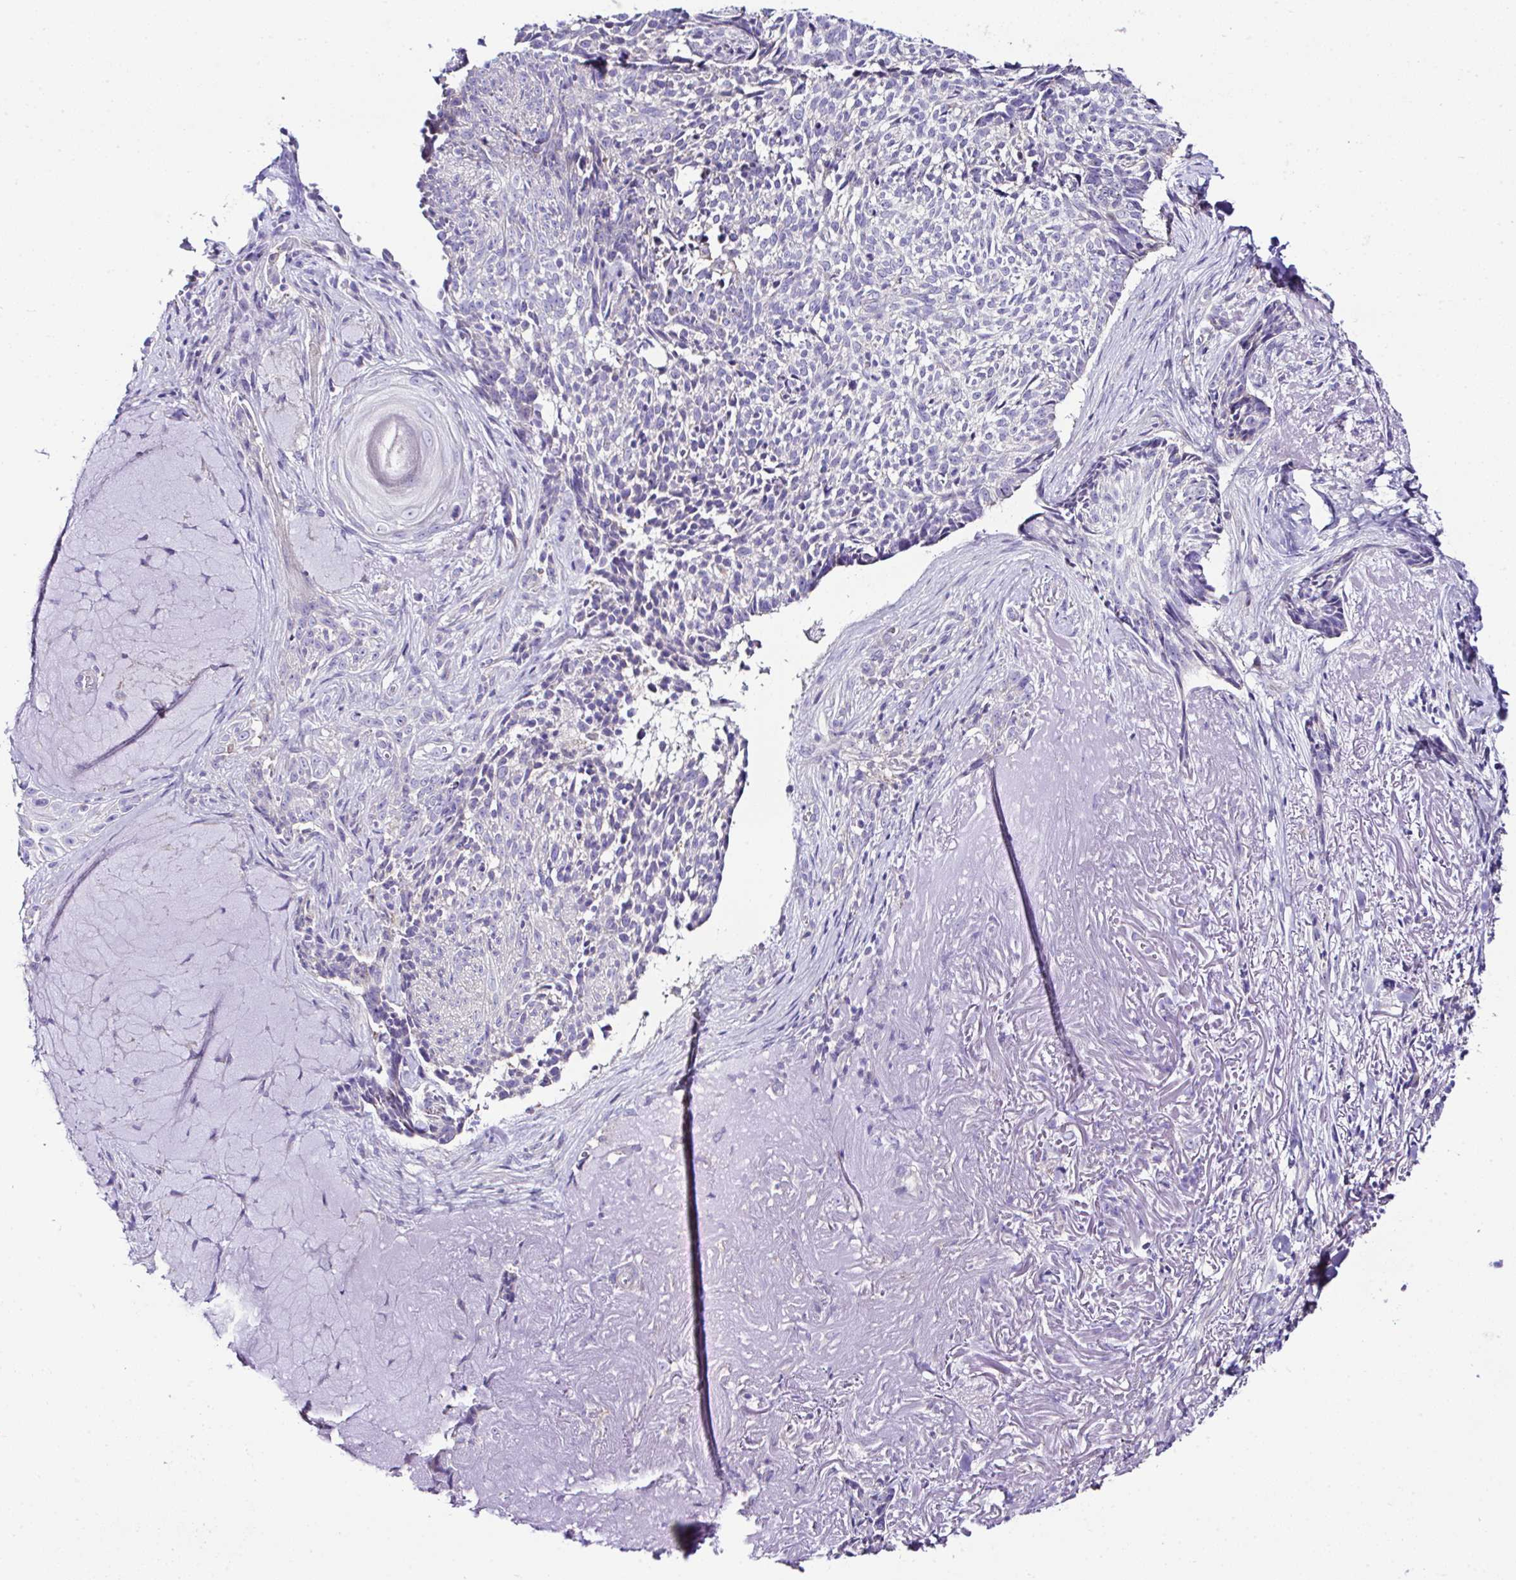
{"staining": {"intensity": "negative", "quantity": "none", "location": "none"}, "tissue": "skin cancer", "cell_type": "Tumor cells", "image_type": "cancer", "snomed": [{"axis": "morphology", "description": "Basal cell carcinoma"}, {"axis": "topography", "description": "Skin"}, {"axis": "topography", "description": "Skin of face"}], "caption": "High power microscopy micrograph of an IHC histopathology image of skin cancer, revealing no significant expression in tumor cells. The staining is performed using DAB (3,3'-diaminobenzidine) brown chromogen with nuclei counter-stained in using hematoxylin.", "gene": "OR4P4", "patient": {"sex": "female", "age": 95}}